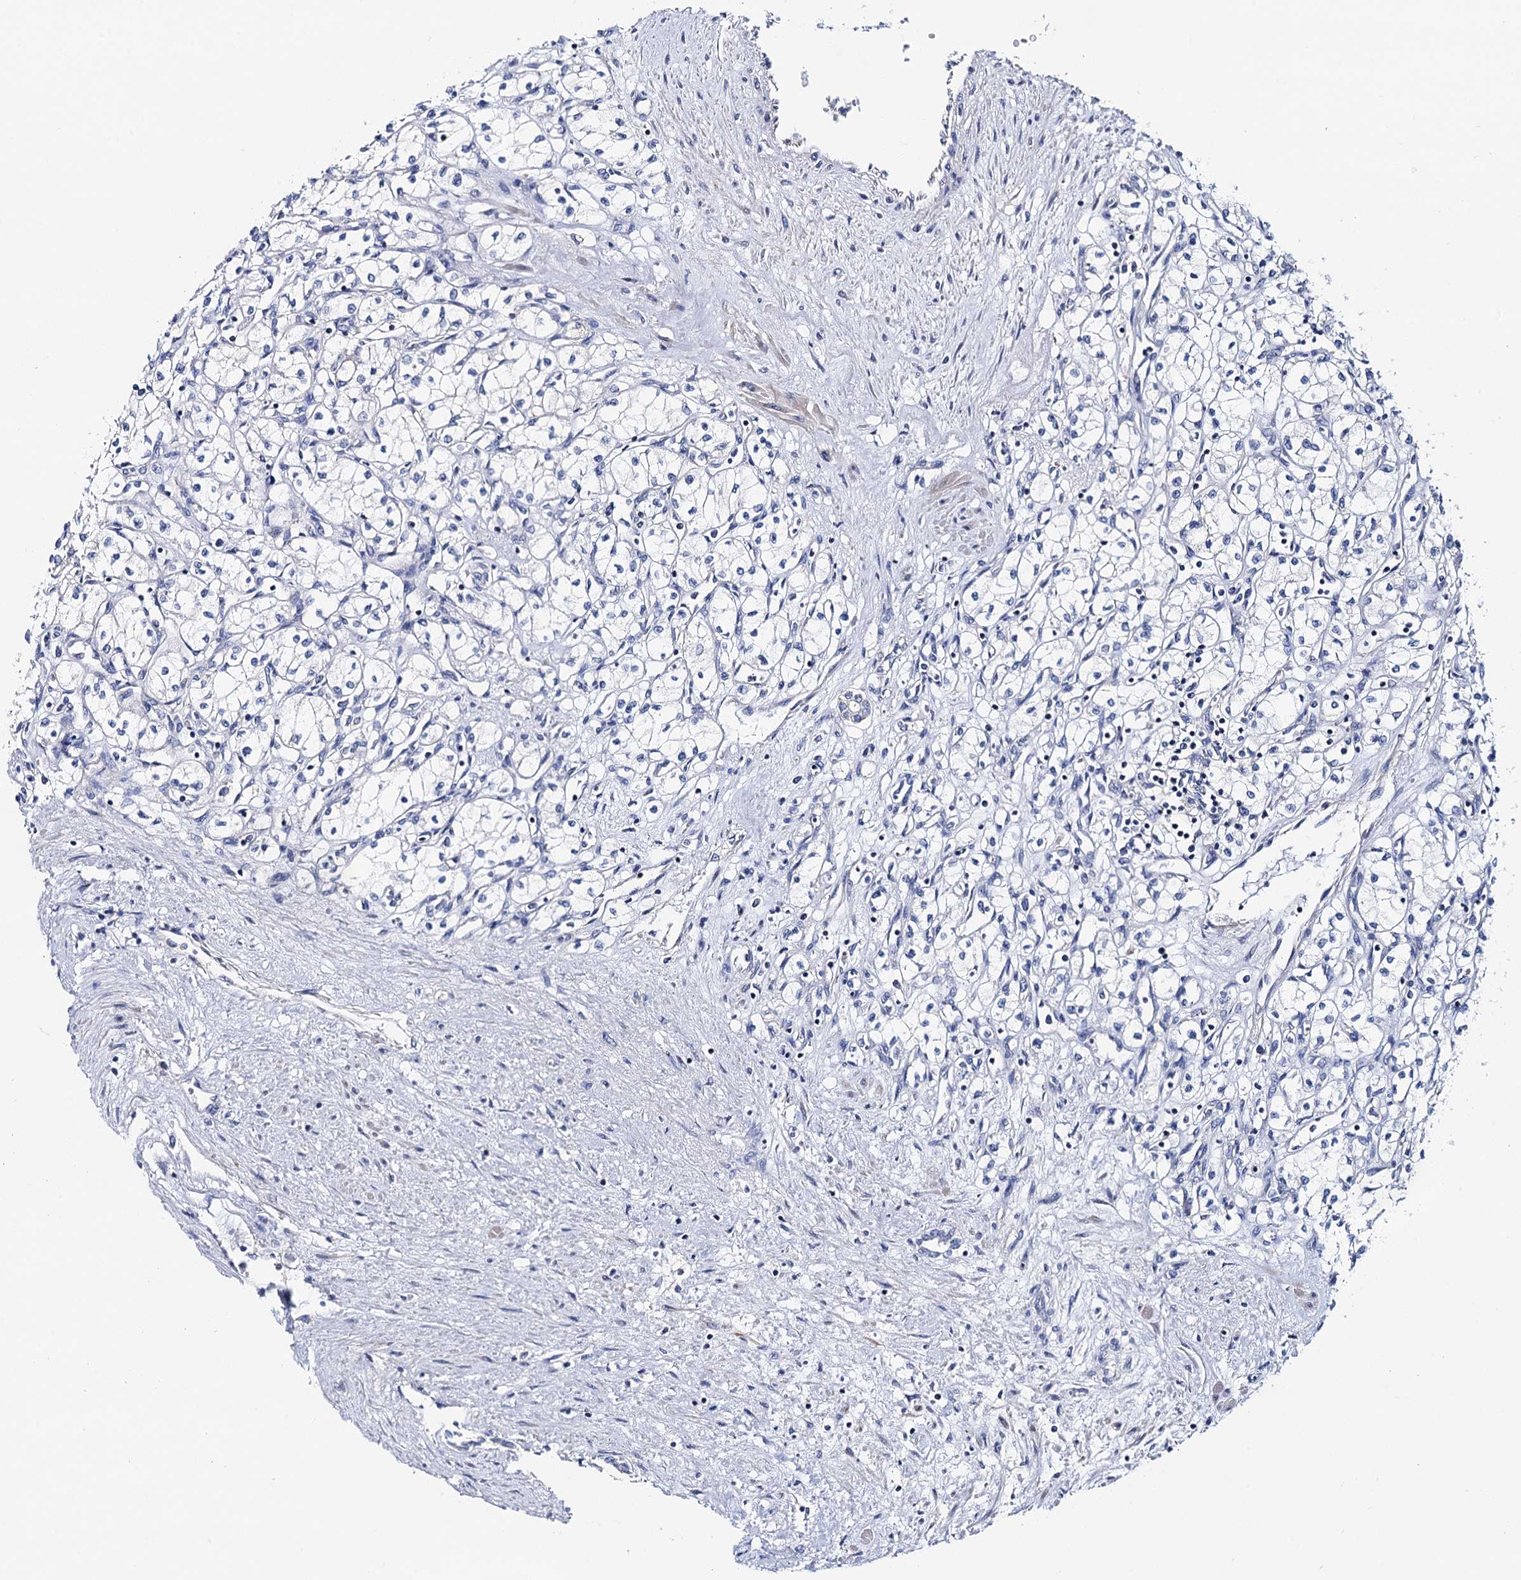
{"staining": {"intensity": "negative", "quantity": "none", "location": "none"}, "tissue": "renal cancer", "cell_type": "Tumor cells", "image_type": "cancer", "snomed": [{"axis": "morphology", "description": "Adenocarcinoma, NOS"}, {"axis": "topography", "description": "Kidney"}], "caption": "High power microscopy micrograph of an IHC micrograph of renal cancer, revealing no significant expression in tumor cells.", "gene": "MRPL48", "patient": {"sex": "male", "age": 59}}